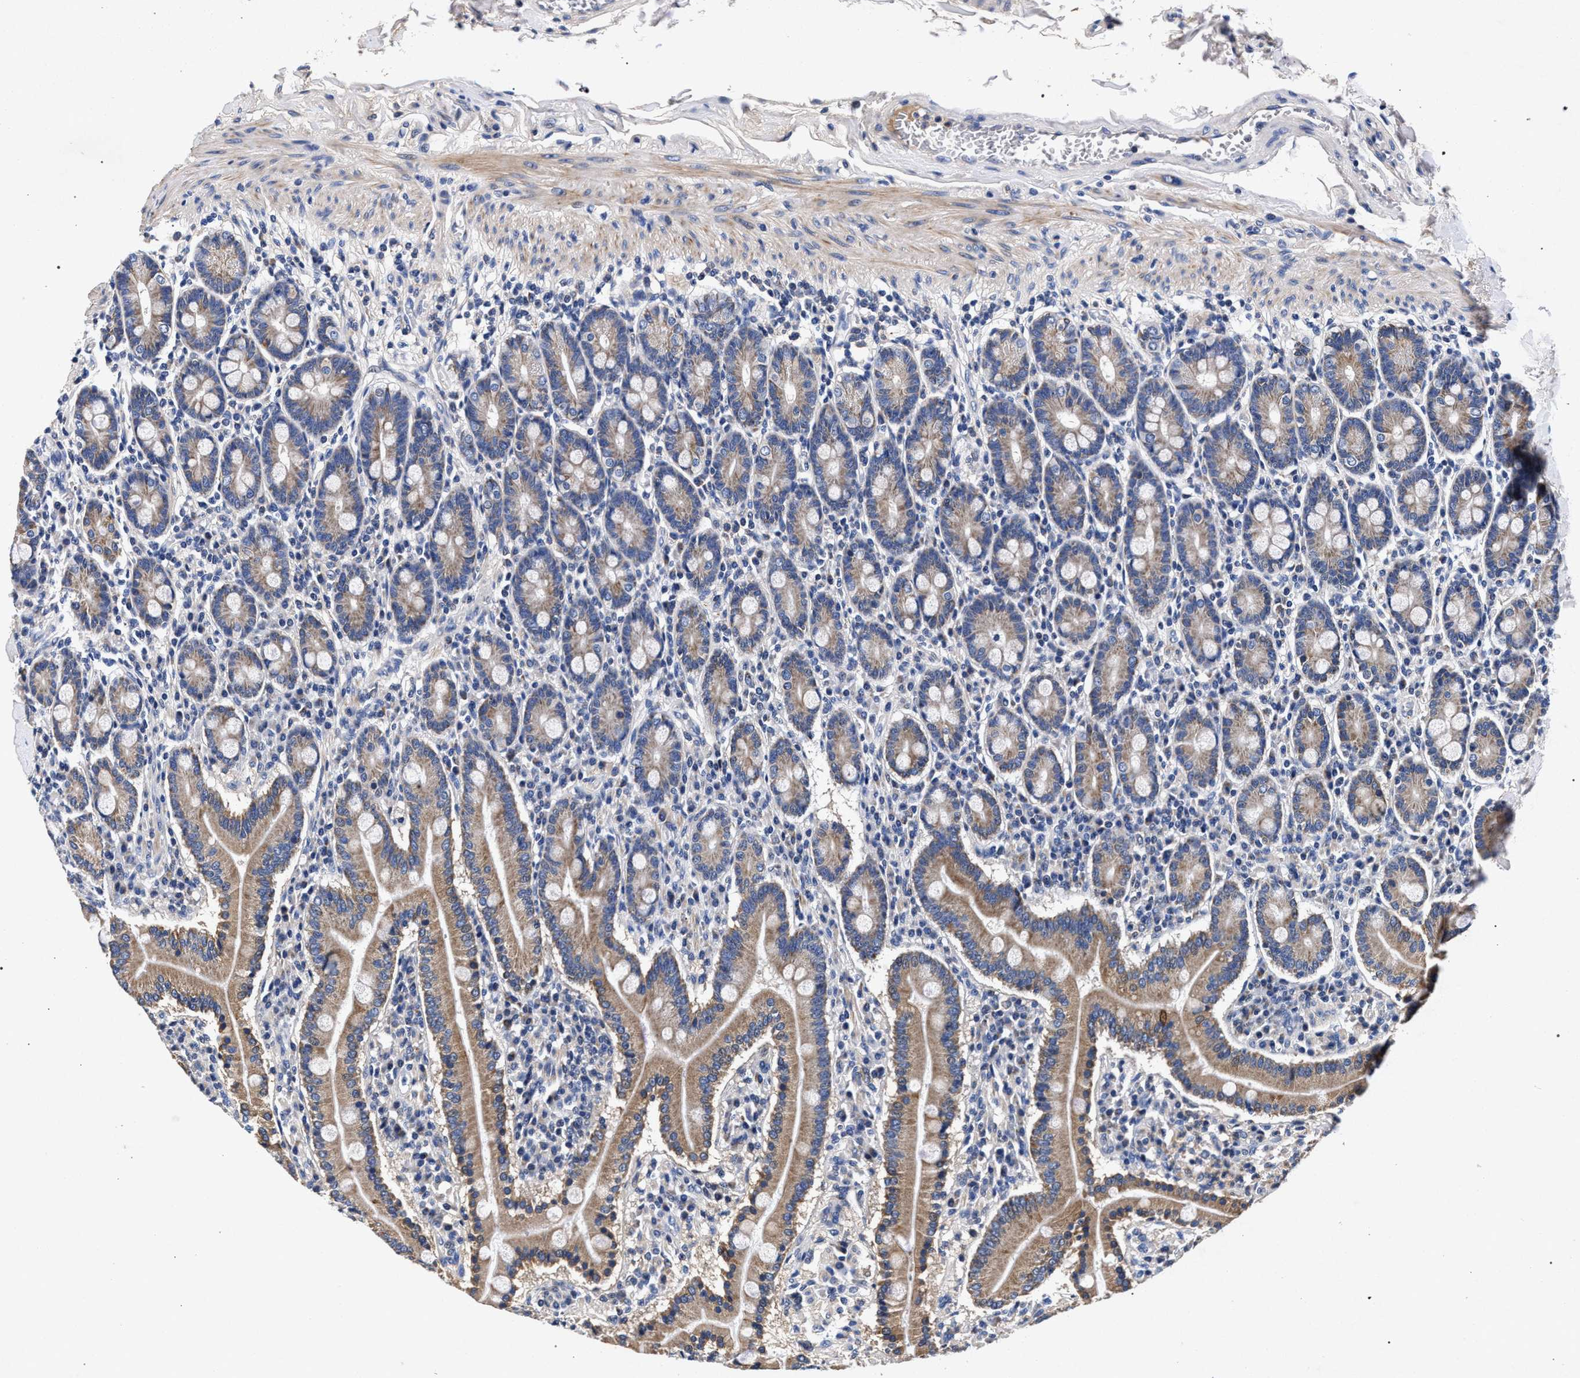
{"staining": {"intensity": "moderate", "quantity": ">75%", "location": "cytoplasmic/membranous"}, "tissue": "duodenum", "cell_type": "Glandular cells", "image_type": "normal", "snomed": [{"axis": "morphology", "description": "Normal tissue, NOS"}, {"axis": "topography", "description": "Duodenum"}], "caption": "Approximately >75% of glandular cells in normal human duodenum show moderate cytoplasmic/membranous protein positivity as visualized by brown immunohistochemical staining.", "gene": "HSD17B14", "patient": {"sex": "male", "age": 50}}